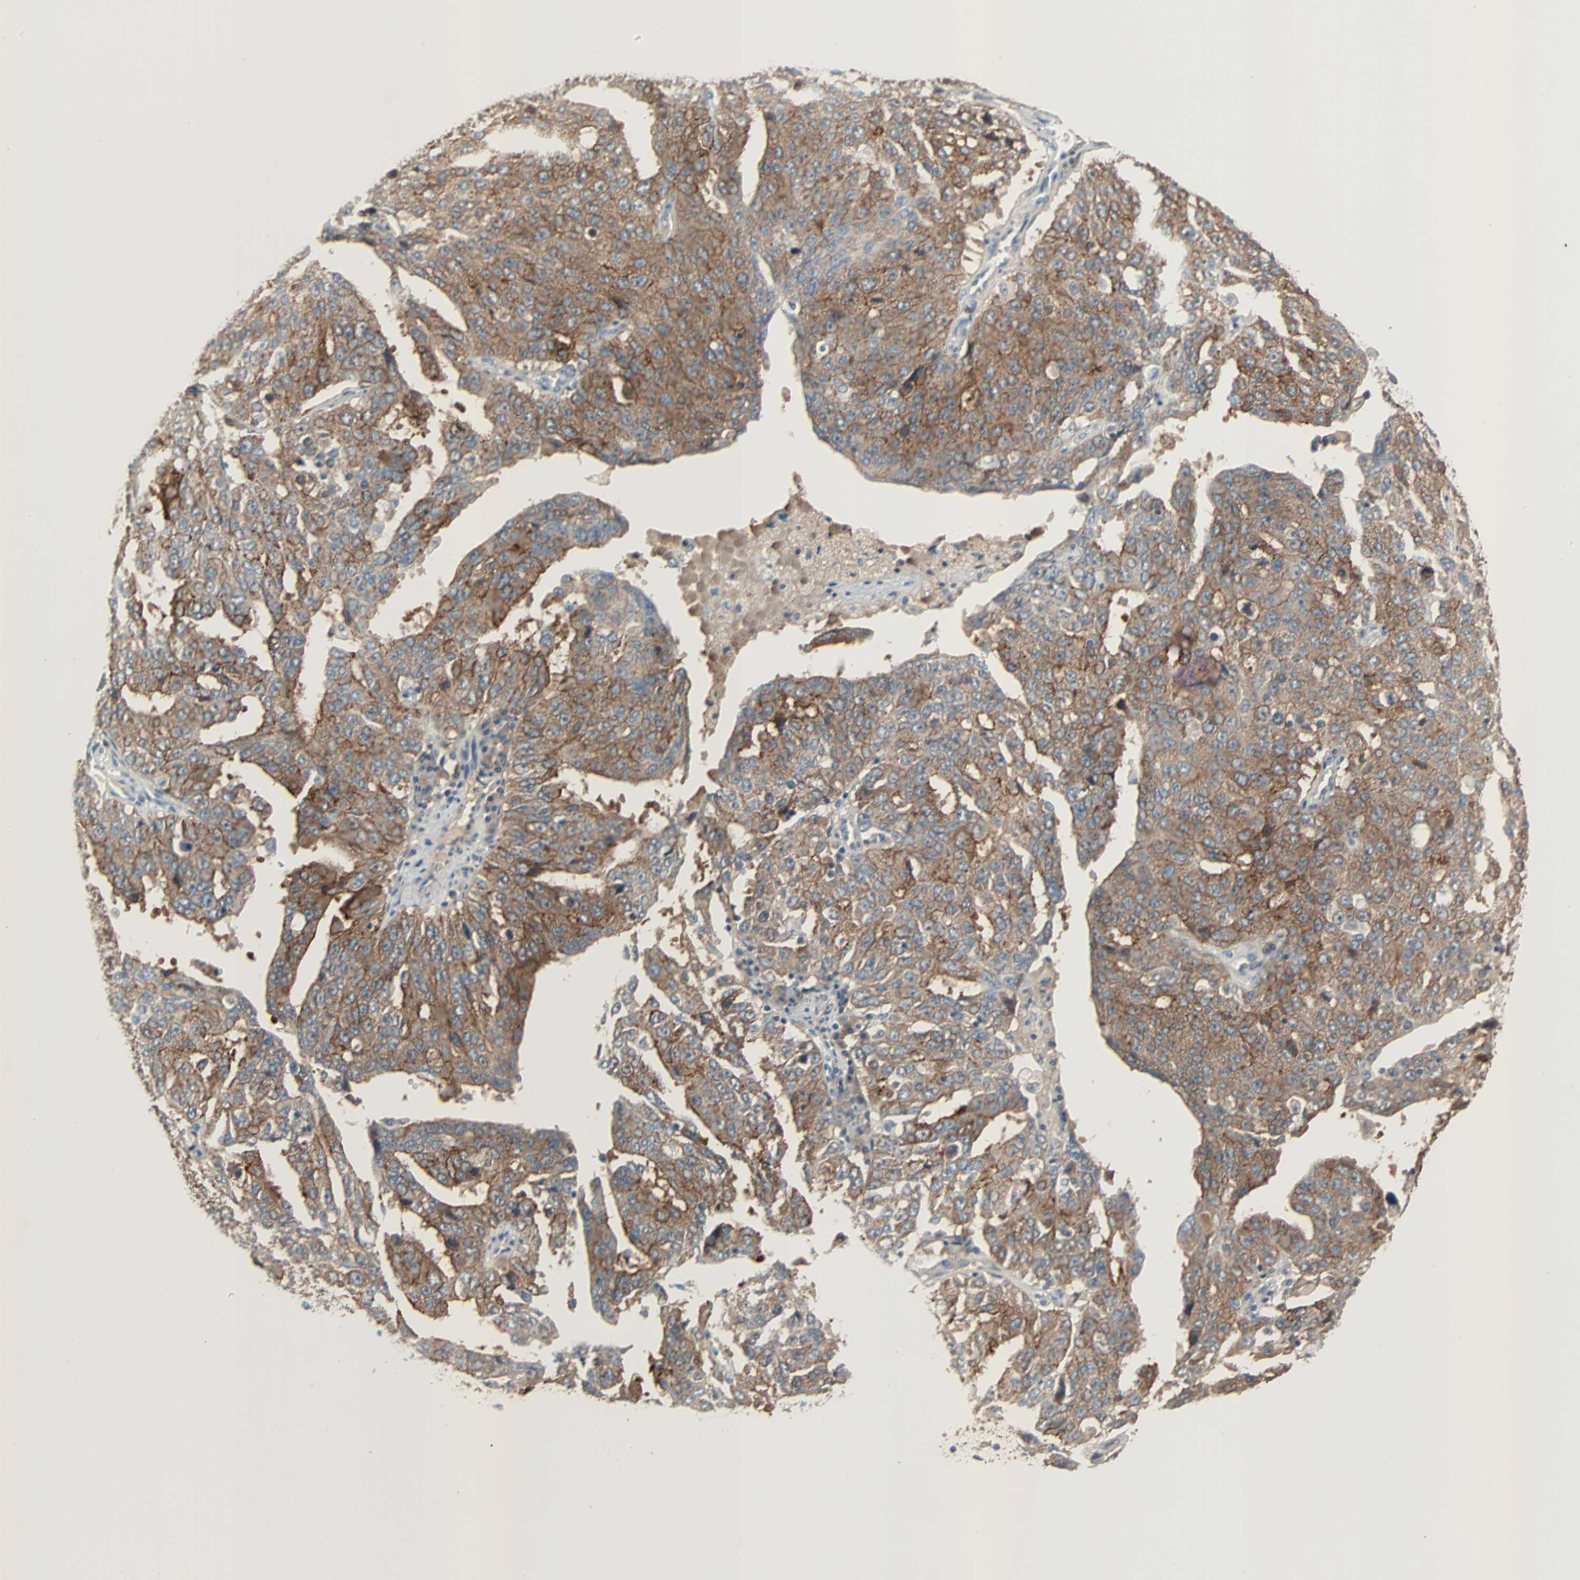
{"staining": {"intensity": "strong", "quantity": ">75%", "location": "cytoplasmic/membranous"}, "tissue": "ovarian cancer", "cell_type": "Tumor cells", "image_type": "cancer", "snomed": [{"axis": "morphology", "description": "Carcinoma, endometroid"}, {"axis": "topography", "description": "Ovary"}], "caption": "Endometroid carcinoma (ovarian) stained with DAB (3,3'-diaminobenzidine) immunohistochemistry exhibits high levels of strong cytoplasmic/membranous staining in approximately >75% of tumor cells.", "gene": "TNFRSF12A", "patient": {"sex": "female", "age": 62}}